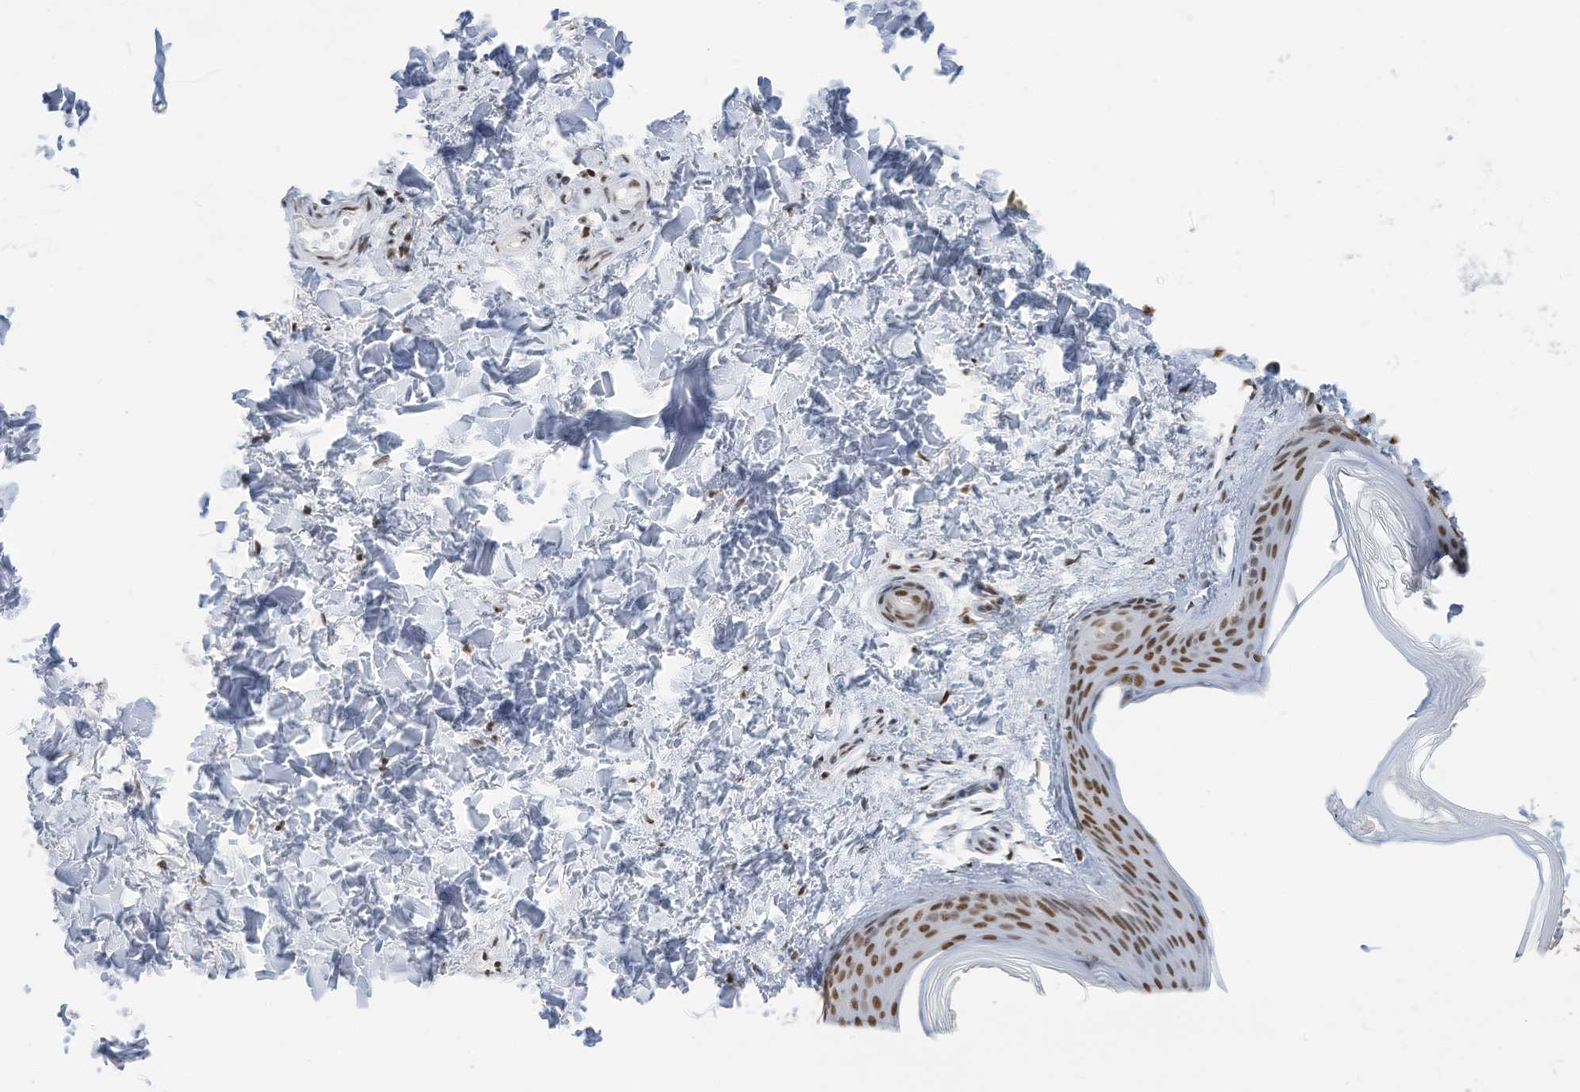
{"staining": {"intensity": "strong", "quantity": ">75%", "location": "nuclear"}, "tissue": "skin", "cell_type": "Fibroblasts", "image_type": "normal", "snomed": [{"axis": "morphology", "description": "Normal tissue, NOS"}, {"axis": "topography", "description": "Skin"}], "caption": "Immunohistochemistry (IHC) photomicrograph of benign human skin stained for a protein (brown), which shows high levels of strong nuclear staining in approximately >75% of fibroblasts.", "gene": "KHSRP", "patient": {"sex": "female", "age": 27}}